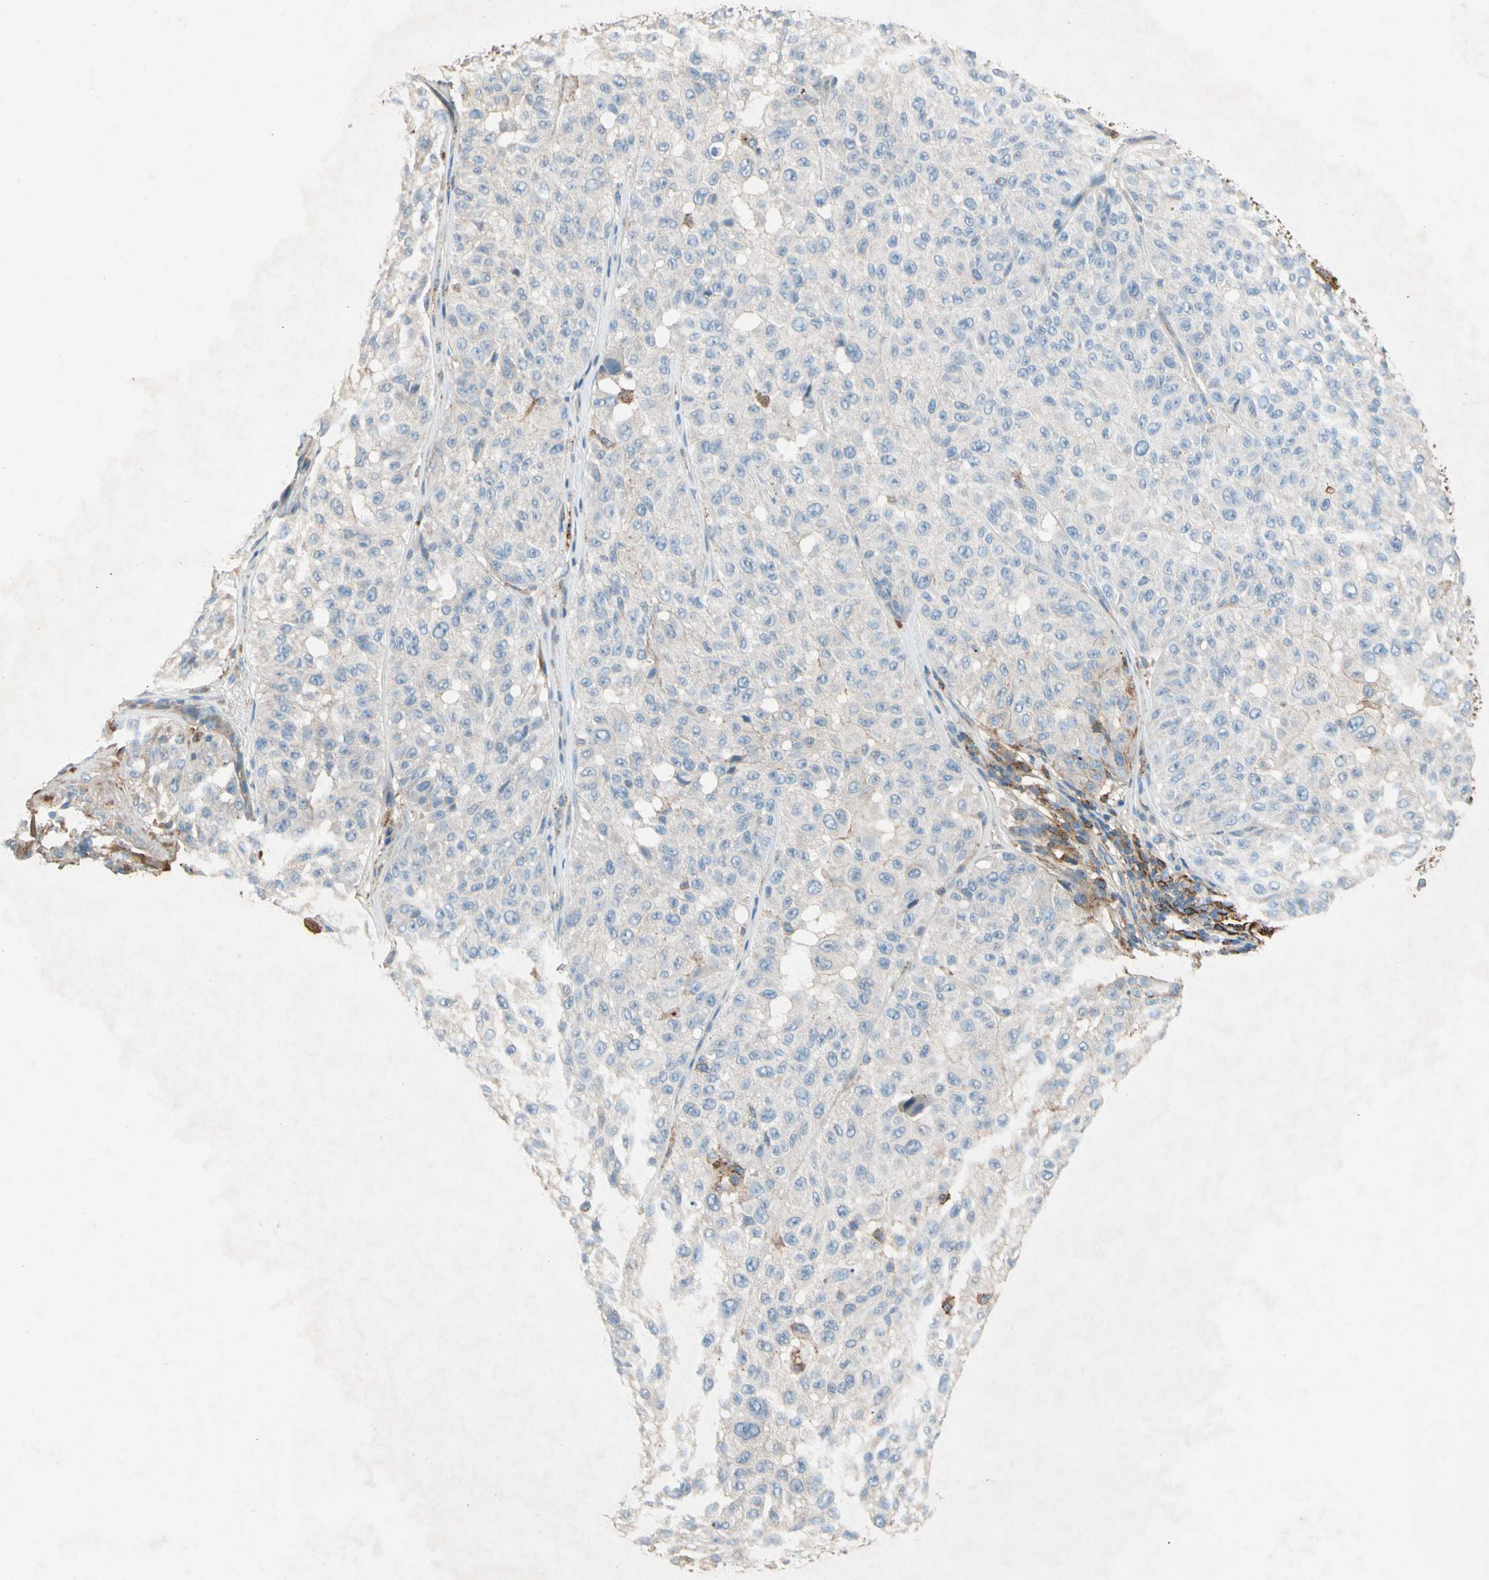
{"staining": {"intensity": "negative", "quantity": "none", "location": "none"}, "tissue": "melanoma", "cell_type": "Tumor cells", "image_type": "cancer", "snomed": [{"axis": "morphology", "description": "Malignant melanoma, NOS"}, {"axis": "topography", "description": "Skin"}], "caption": "An image of melanoma stained for a protein displays no brown staining in tumor cells.", "gene": "NDFIP2", "patient": {"sex": "female", "age": 46}}